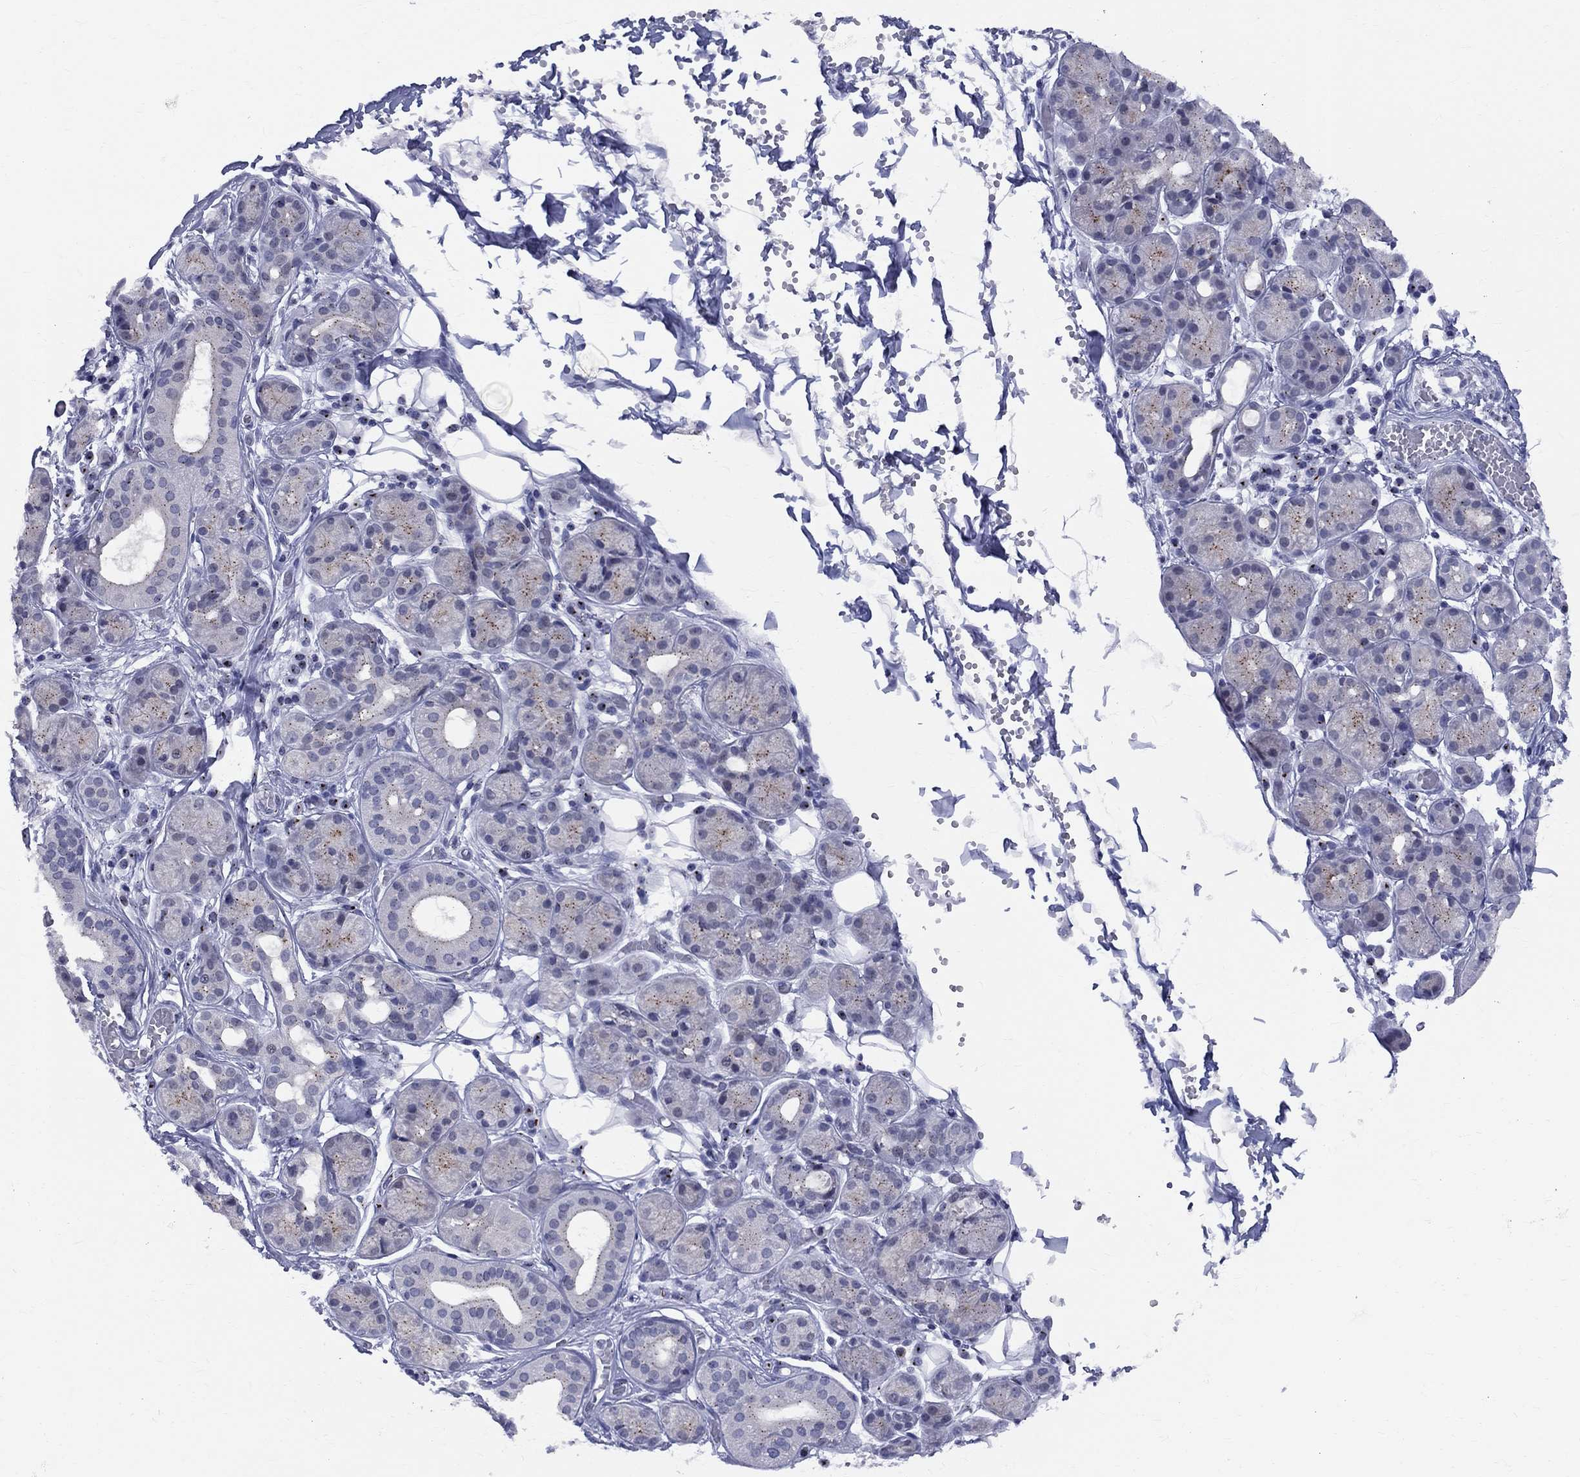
{"staining": {"intensity": "negative", "quantity": "none", "location": "none"}, "tissue": "salivary gland", "cell_type": "Glandular cells", "image_type": "normal", "snomed": [{"axis": "morphology", "description": "Normal tissue, NOS"}, {"axis": "topography", "description": "Salivary gland"}, {"axis": "topography", "description": "Peripheral nerve tissue"}], "caption": "Human salivary gland stained for a protein using immunohistochemistry displays no positivity in glandular cells.", "gene": "CEP43", "patient": {"sex": "male", "age": 71}}